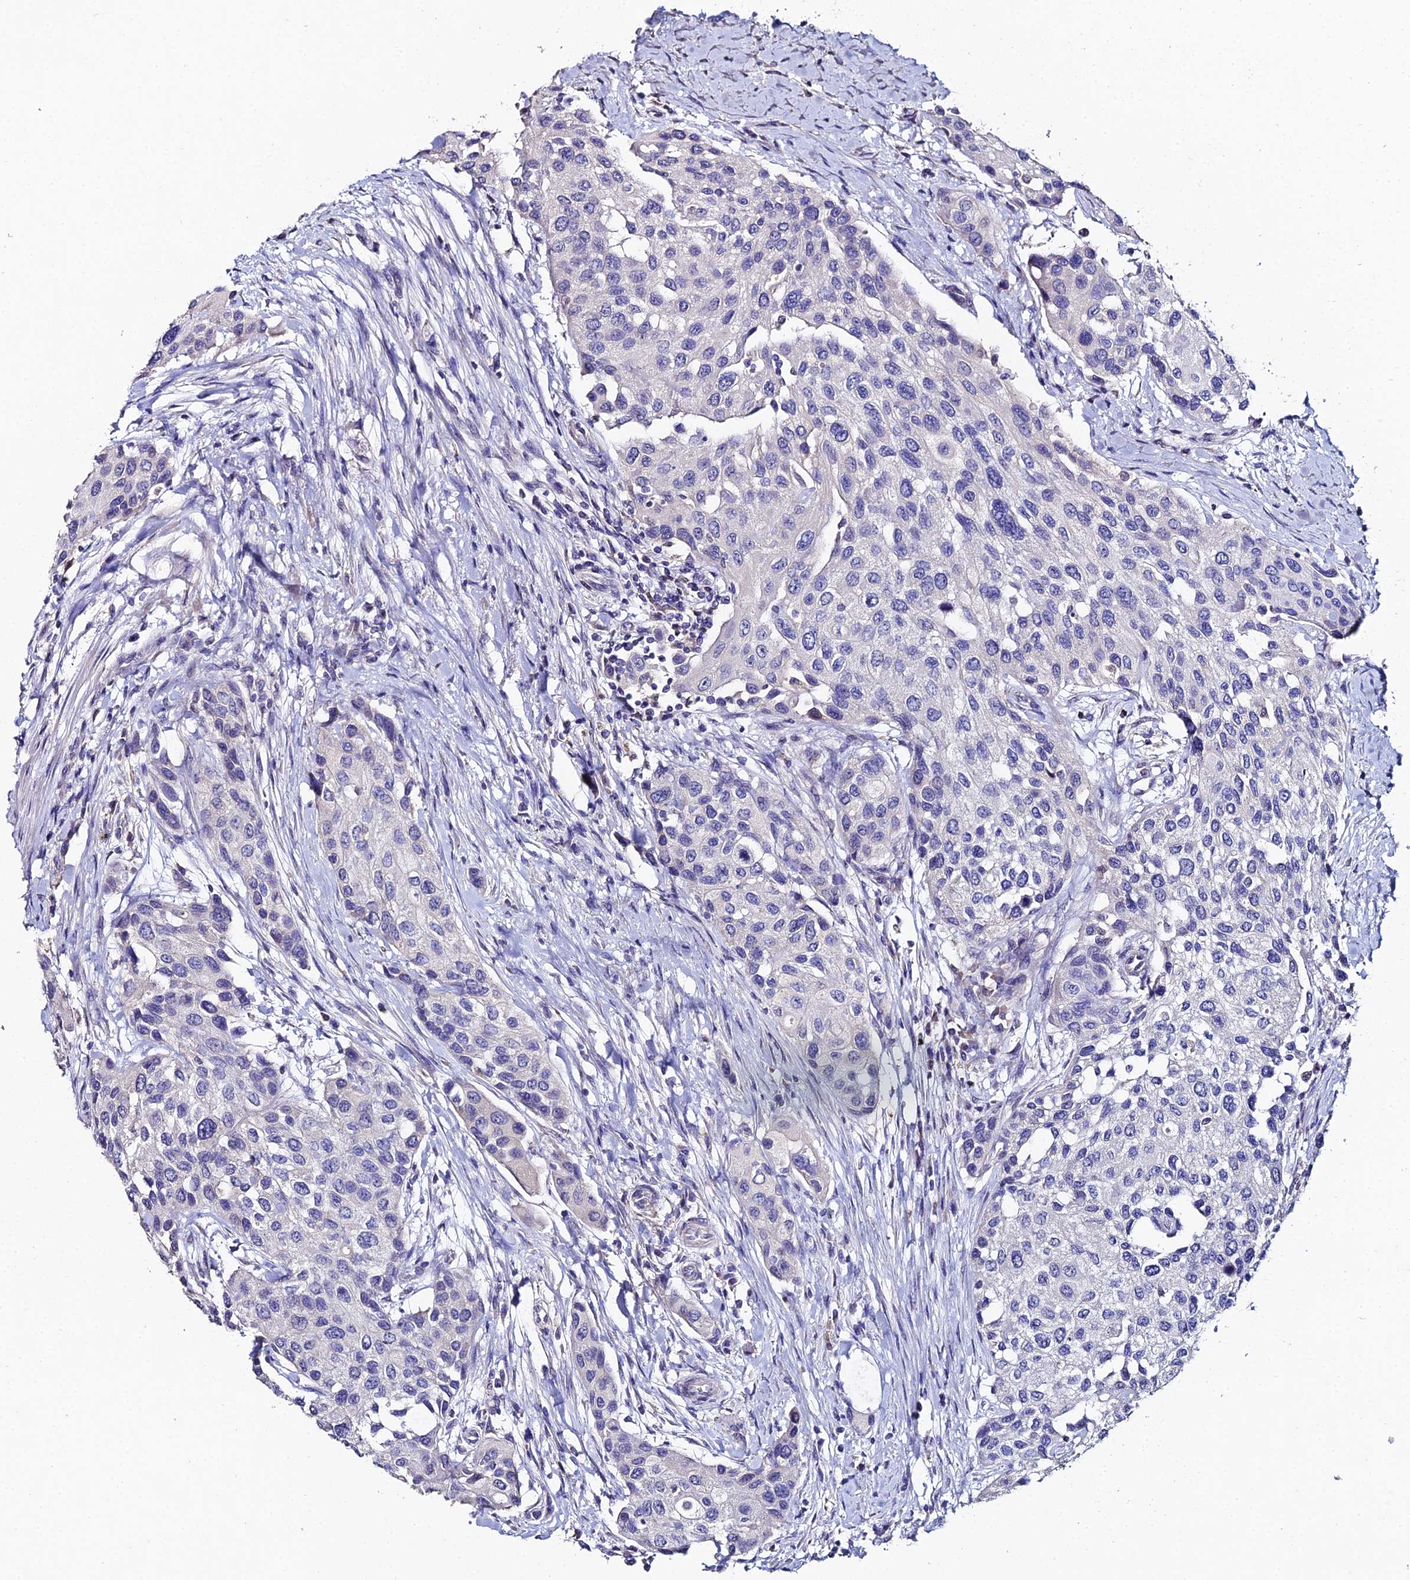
{"staining": {"intensity": "negative", "quantity": "none", "location": "none"}, "tissue": "urothelial cancer", "cell_type": "Tumor cells", "image_type": "cancer", "snomed": [{"axis": "morphology", "description": "Normal tissue, NOS"}, {"axis": "morphology", "description": "Urothelial carcinoma, High grade"}, {"axis": "topography", "description": "Vascular tissue"}, {"axis": "topography", "description": "Urinary bladder"}], "caption": "DAB (3,3'-diaminobenzidine) immunohistochemical staining of human urothelial cancer shows no significant positivity in tumor cells.", "gene": "ESRRG", "patient": {"sex": "female", "age": 56}}